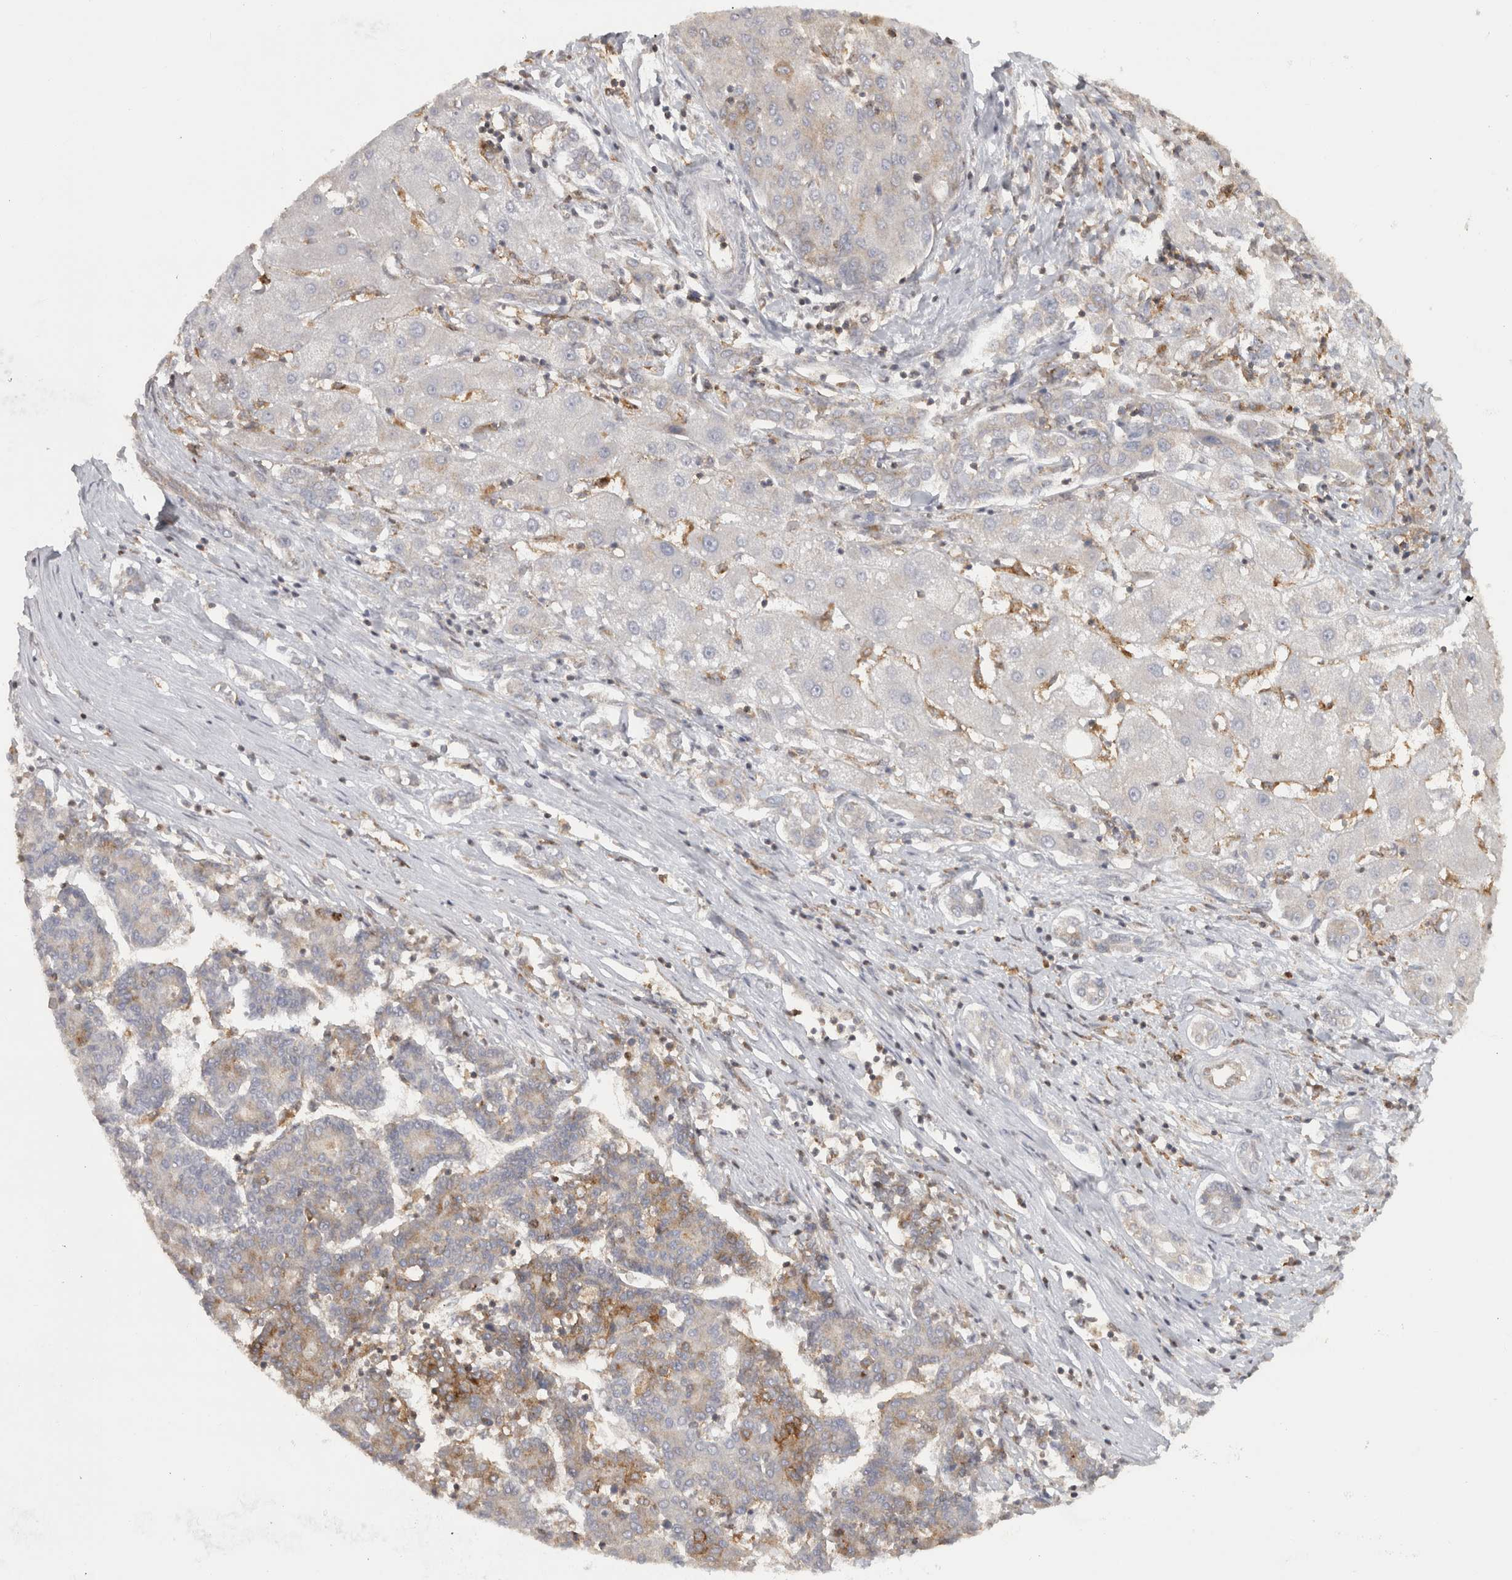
{"staining": {"intensity": "moderate", "quantity": "<25%", "location": "cytoplasmic/membranous"}, "tissue": "liver cancer", "cell_type": "Tumor cells", "image_type": "cancer", "snomed": [{"axis": "morphology", "description": "Carcinoma, Hepatocellular, NOS"}, {"axis": "topography", "description": "Liver"}], "caption": "Moderate cytoplasmic/membranous protein expression is seen in approximately <25% of tumor cells in liver cancer.", "gene": "HLA-E", "patient": {"sex": "male", "age": 65}}